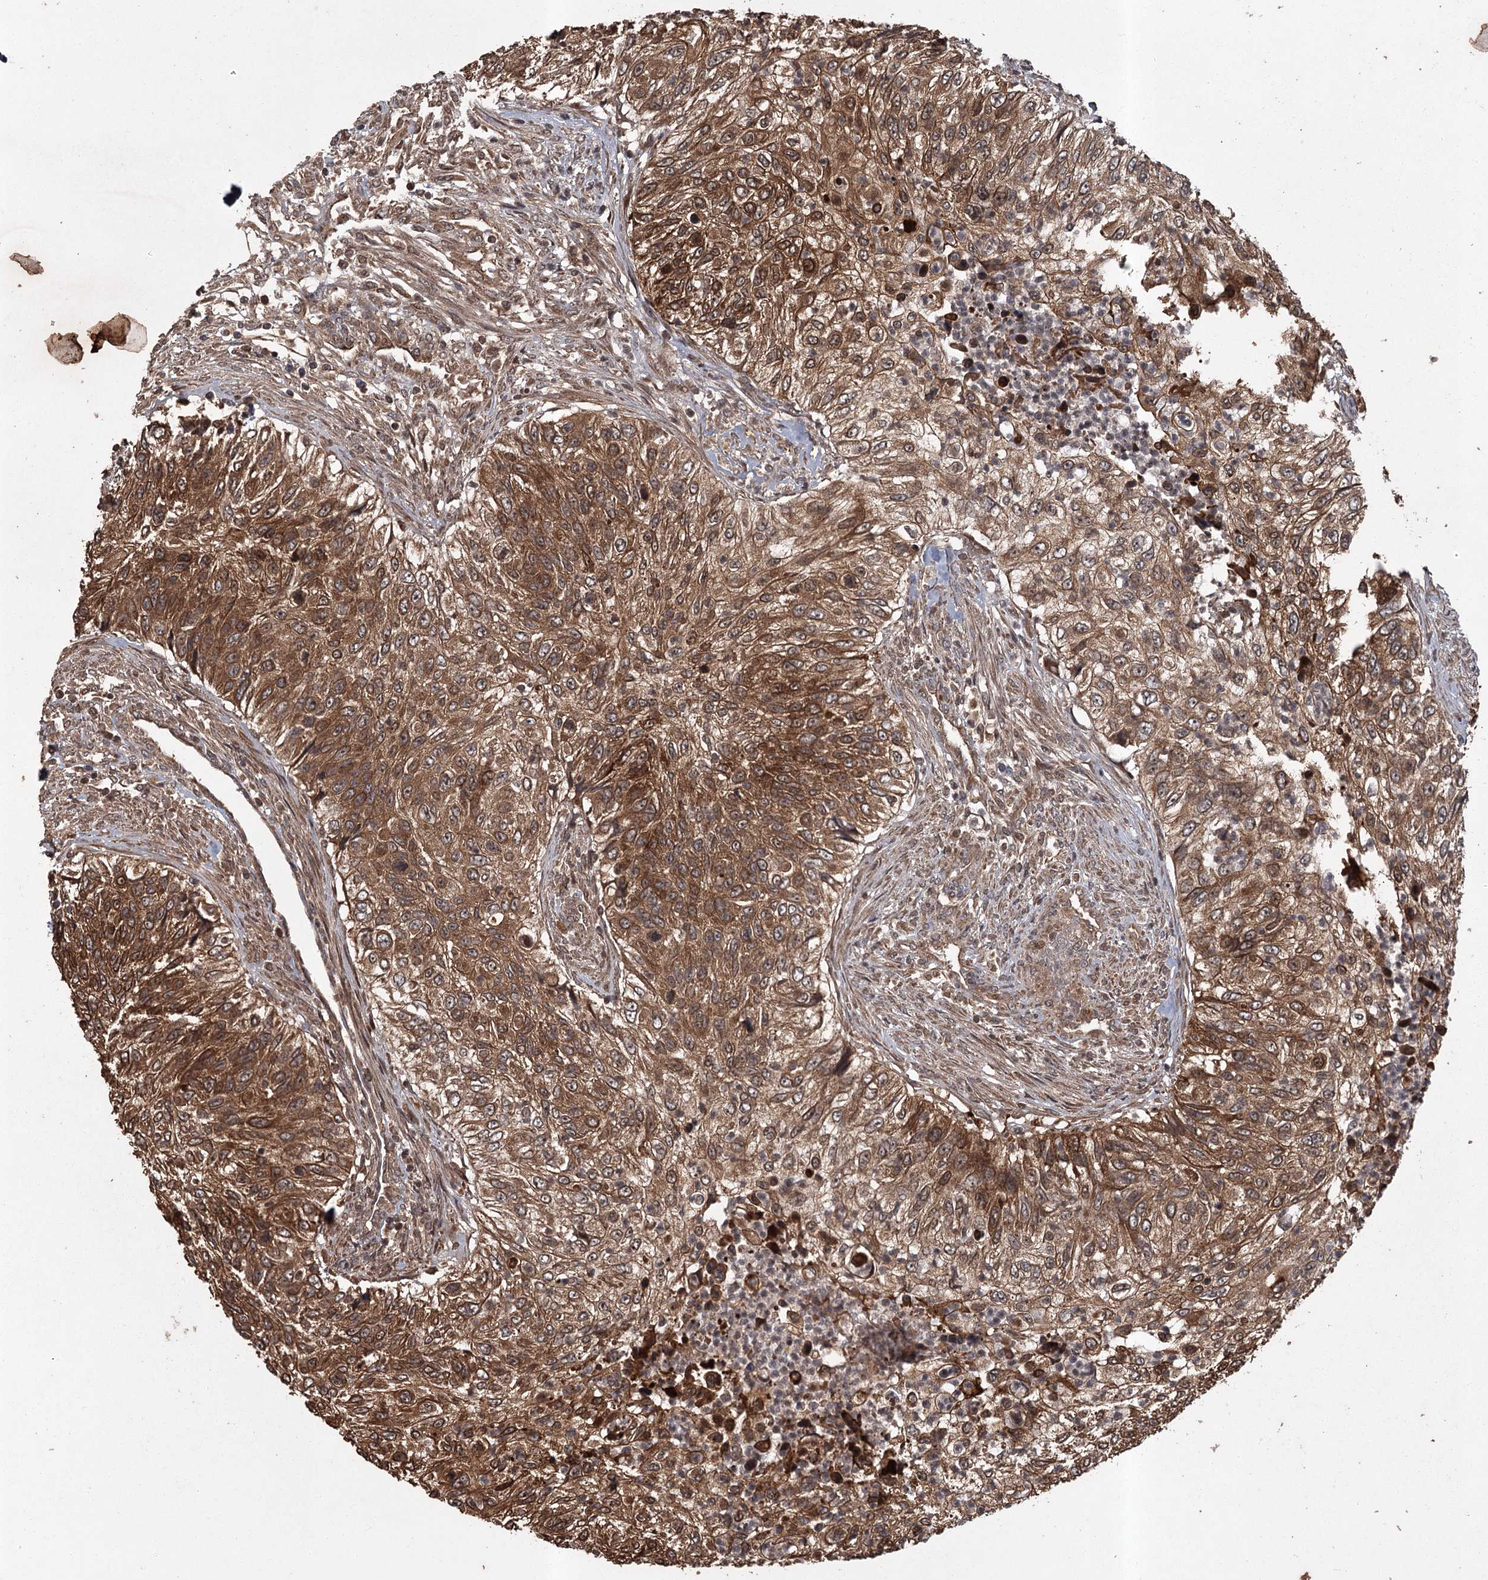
{"staining": {"intensity": "strong", "quantity": "25%-75%", "location": "cytoplasmic/membranous"}, "tissue": "urothelial cancer", "cell_type": "Tumor cells", "image_type": "cancer", "snomed": [{"axis": "morphology", "description": "Urothelial carcinoma, High grade"}, {"axis": "topography", "description": "Urinary bladder"}], "caption": "A high-resolution photomicrograph shows immunohistochemistry staining of urothelial carcinoma (high-grade), which exhibits strong cytoplasmic/membranous expression in about 25%-75% of tumor cells.", "gene": "RPAP3", "patient": {"sex": "female", "age": 60}}